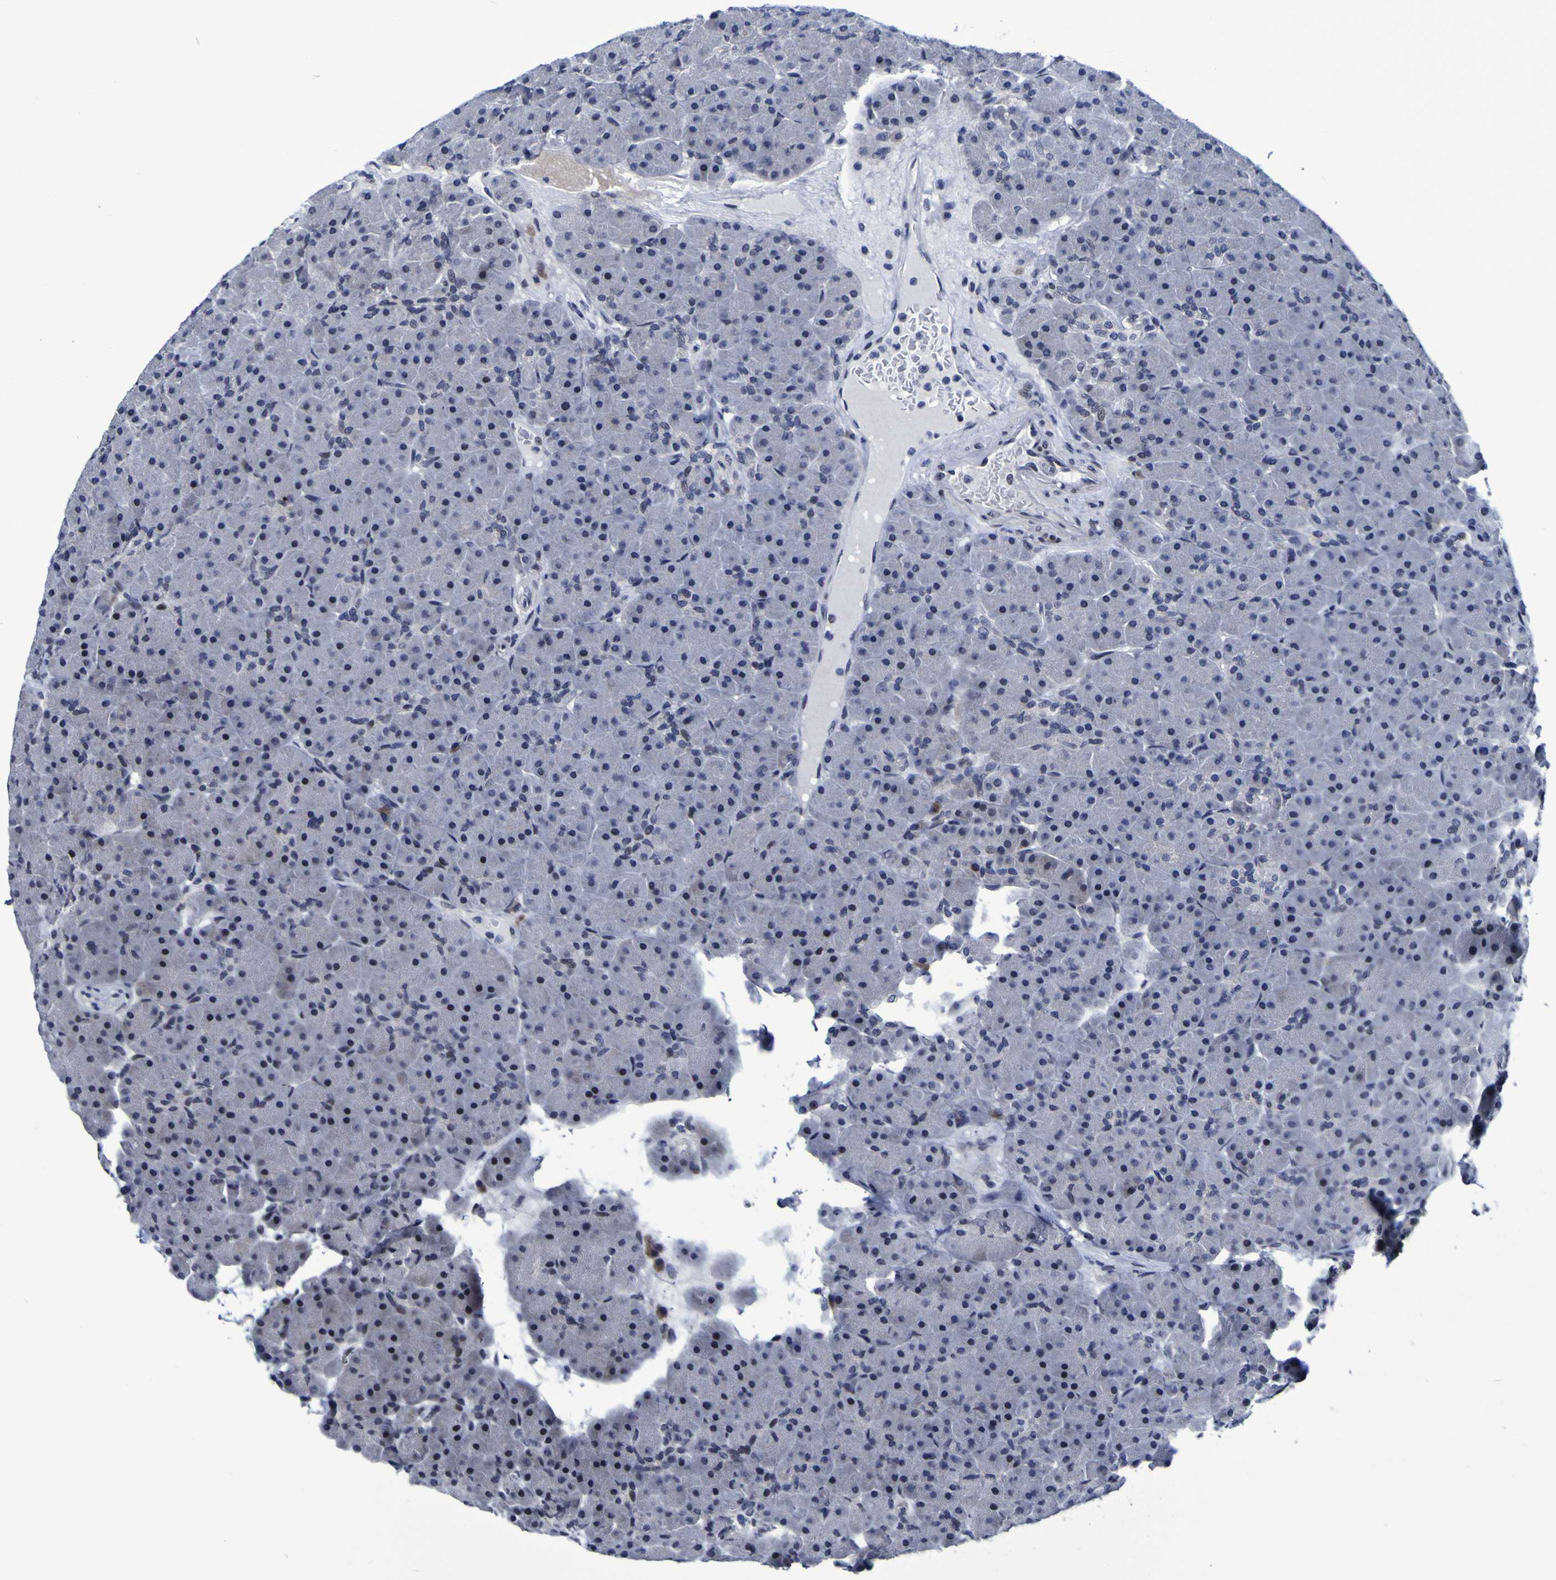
{"staining": {"intensity": "weak", "quantity": "<25%", "location": "nuclear"}, "tissue": "pancreas", "cell_type": "Exocrine glandular cells", "image_type": "normal", "snomed": [{"axis": "morphology", "description": "Normal tissue, NOS"}, {"axis": "topography", "description": "Pancreas"}], "caption": "The image reveals no significant staining in exocrine glandular cells of pancreas. The staining is performed using DAB (3,3'-diaminobenzidine) brown chromogen with nuclei counter-stained in using hematoxylin.", "gene": "MBD3", "patient": {"sex": "male", "age": 66}}